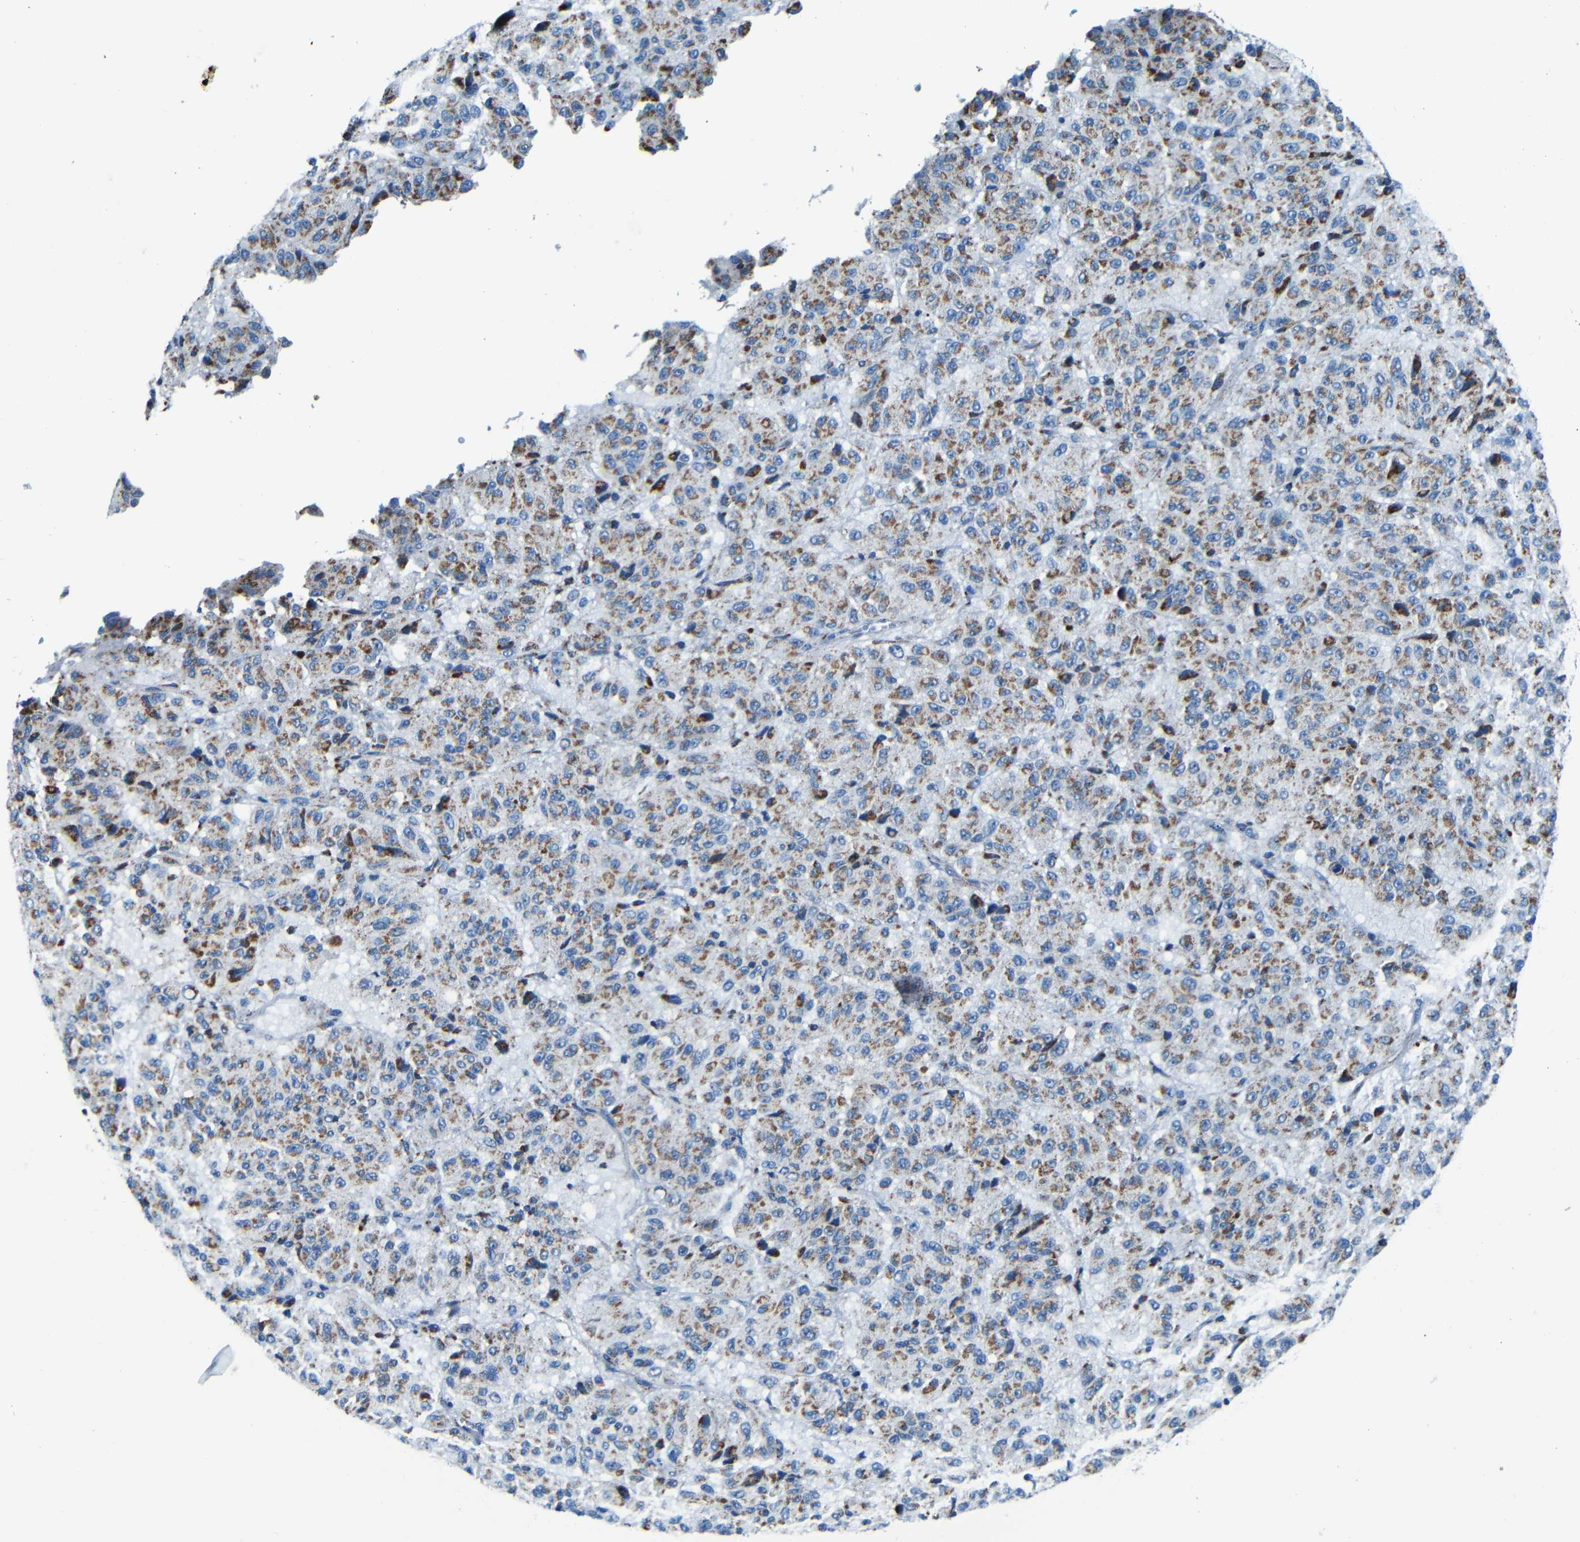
{"staining": {"intensity": "moderate", "quantity": ">75%", "location": "cytoplasmic/membranous"}, "tissue": "melanoma", "cell_type": "Tumor cells", "image_type": "cancer", "snomed": [{"axis": "morphology", "description": "Malignant melanoma, Metastatic site"}, {"axis": "topography", "description": "Lung"}], "caption": "Tumor cells display medium levels of moderate cytoplasmic/membranous staining in approximately >75% of cells in human melanoma. (brown staining indicates protein expression, while blue staining denotes nuclei).", "gene": "WSCD2", "patient": {"sex": "male", "age": 64}}